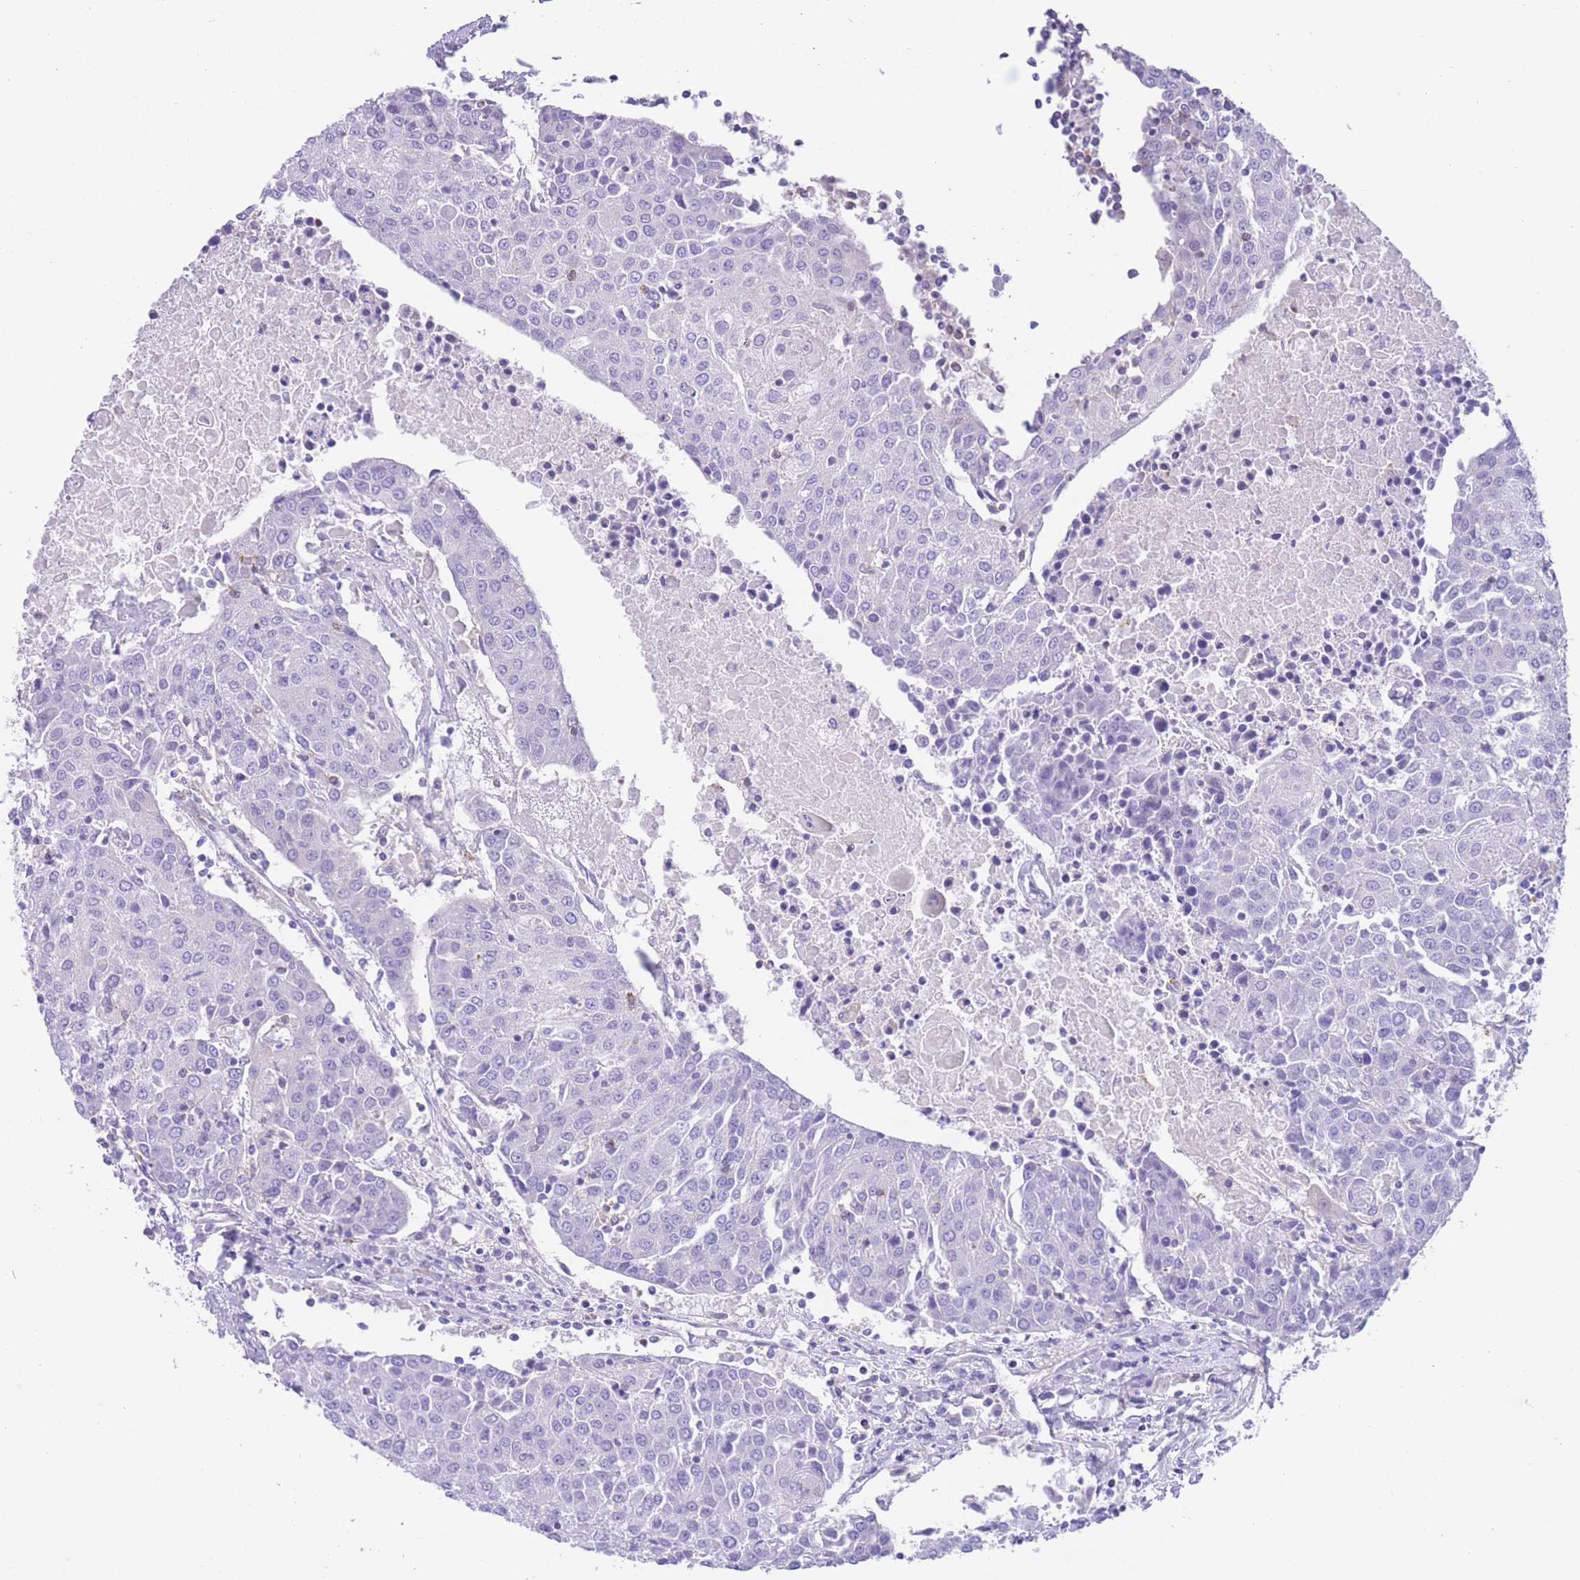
{"staining": {"intensity": "negative", "quantity": "none", "location": "none"}, "tissue": "urothelial cancer", "cell_type": "Tumor cells", "image_type": "cancer", "snomed": [{"axis": "morphology", "description": "Urothelial carcinoma, High grade"}, {"axis": "topography", "description": "Urinary bladder"}], "caption": "Tumor cells show no significant protein staining in urothelial cancer.", "gene": "LDB3", "patient": {"sex": "female", "age": 85}}